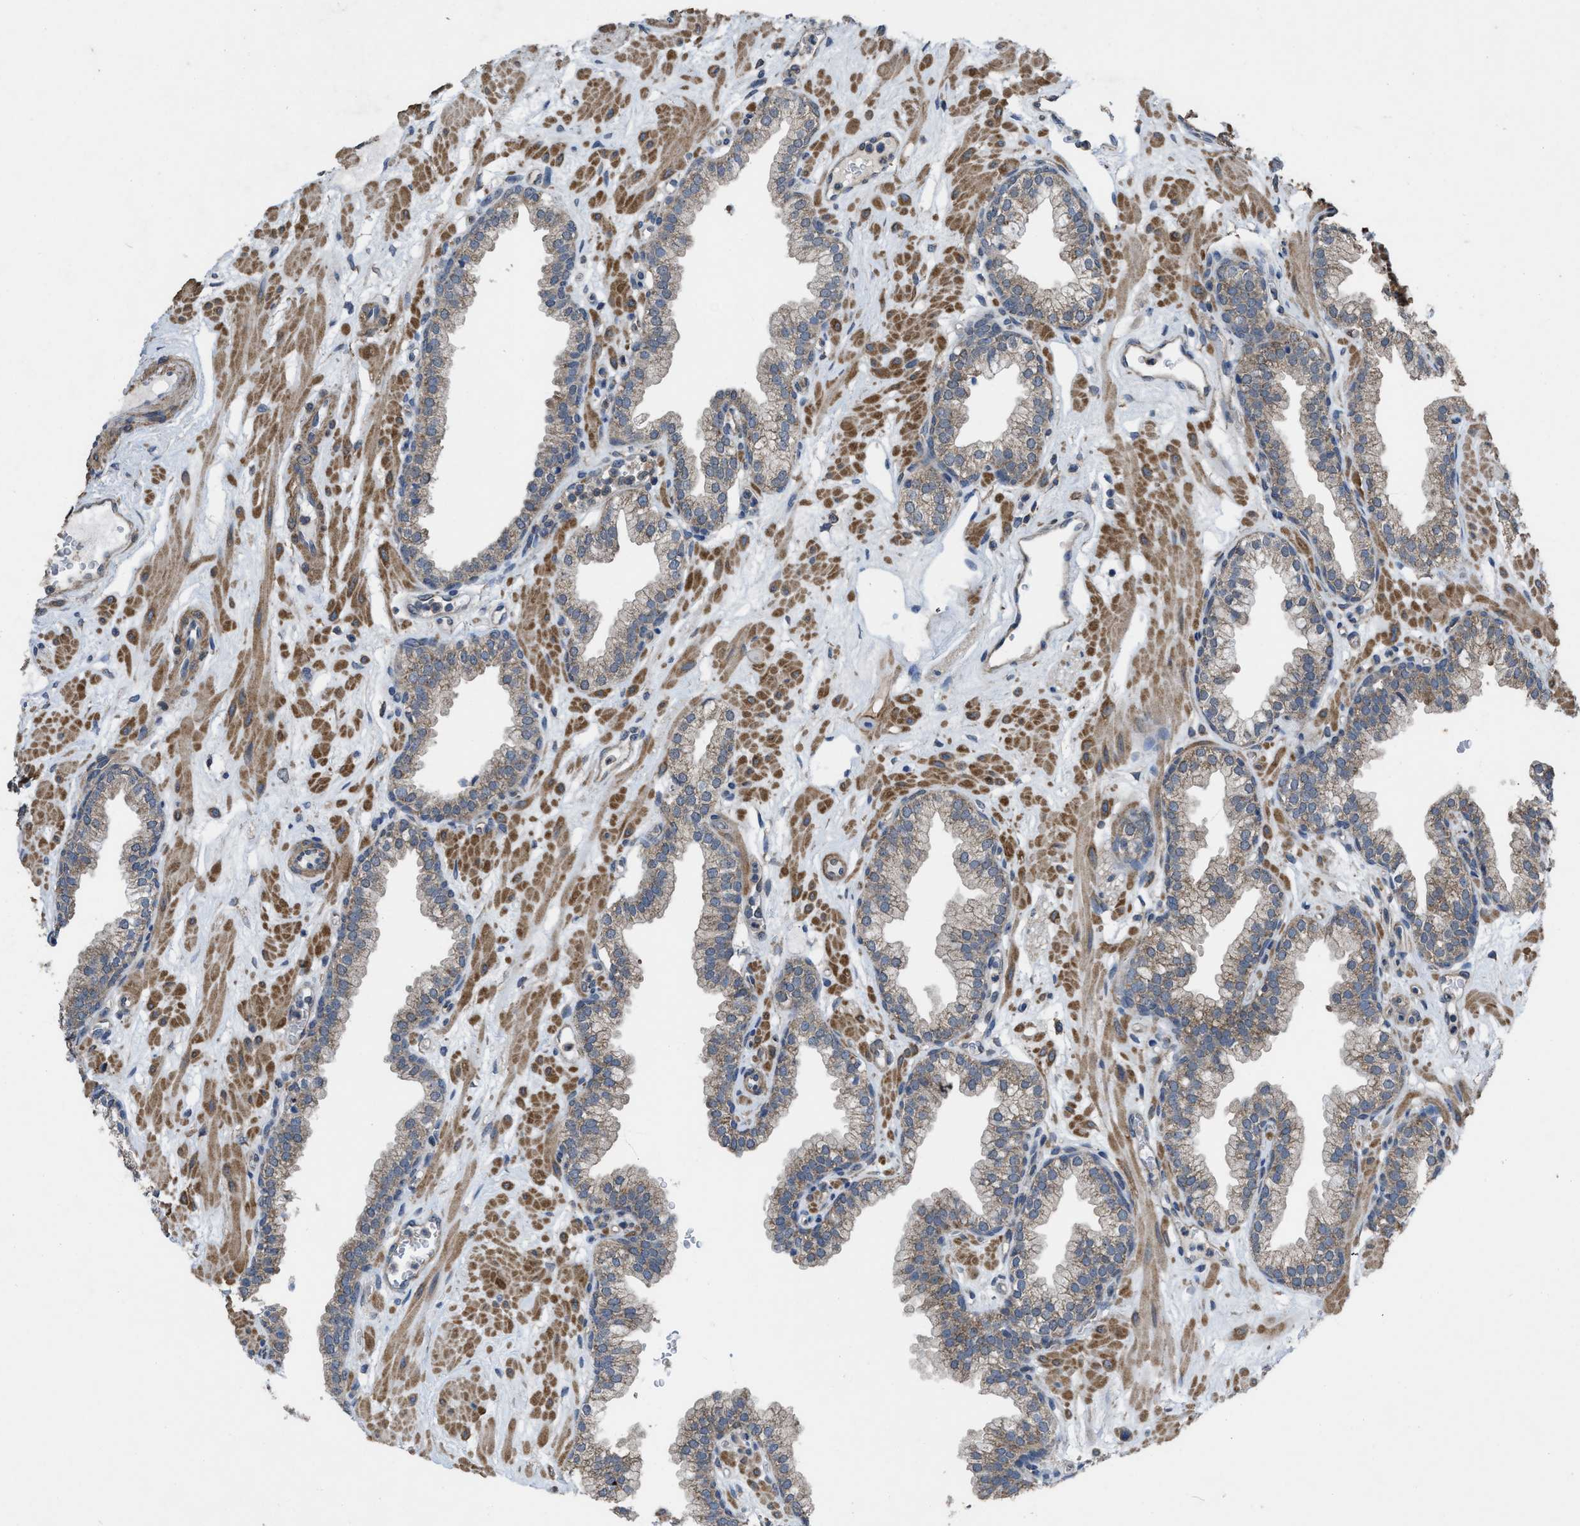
{"staining": {"intensity": "weak", "quantity": "<25%", "location": "cytoplasmic/membranous"}, "tissue": "prostate", "cell_type": "Glandular cells", "image_type": "normal", "snomed": [{"axis": "morphology", "description": "Normal tissue, NOS"}, {"axis": "morphology", "description": "Urothelial carcinoma, Low grade"}, {"axis": "topography", "description": "Urinary bladder"}, {"axis": "topography", "description": "Prostate"}], "caption": "This is an IHC photomicrograph of unremarkable prostate. There is no expression in glandular cells.", "gene": "ARL6", "patient": {"sex": "male", "age": 60}}